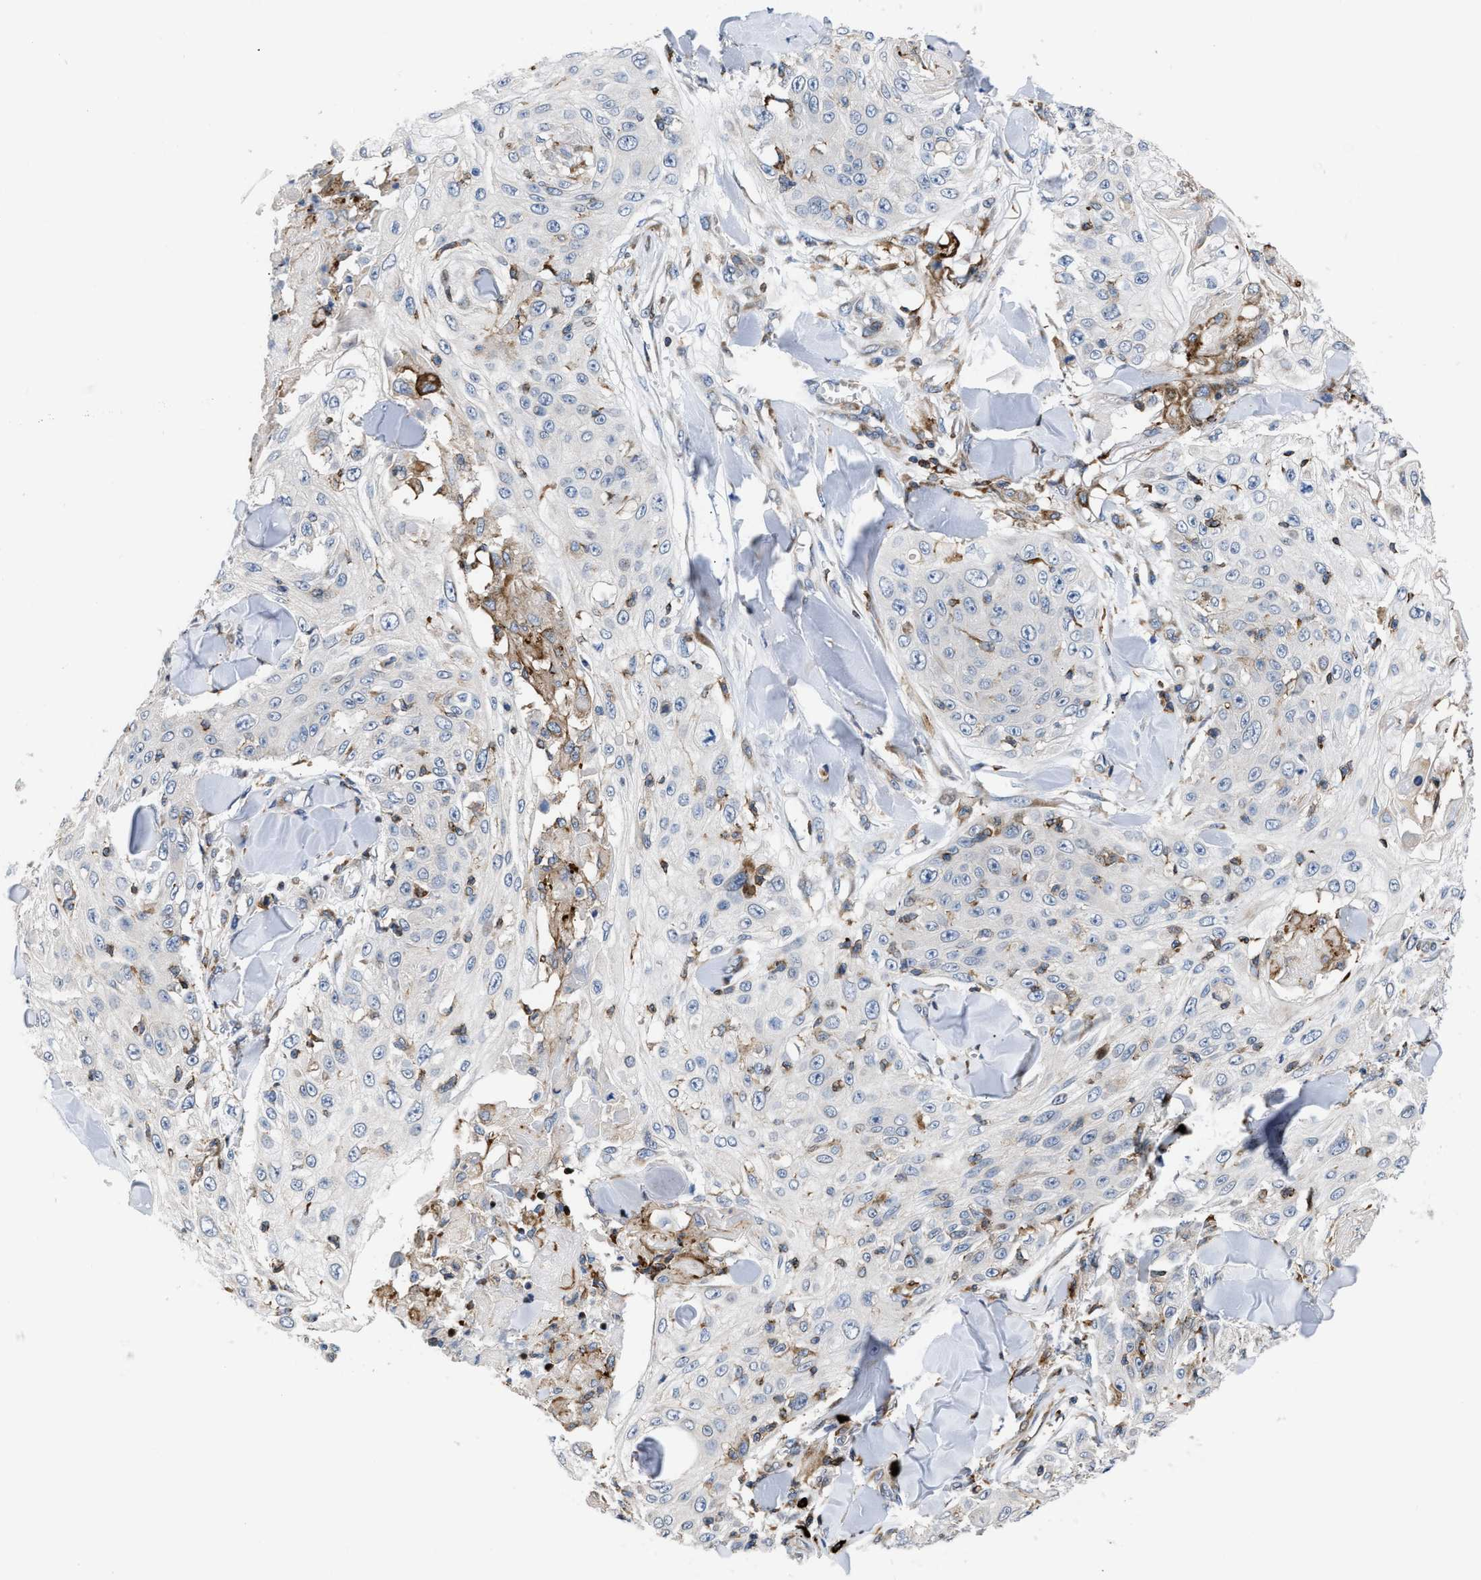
{"staining": {"intensity": "negative", "quantity": "none", "location": "none"}, "tissue": "skin cancer", "cell_type": "Tumor cells", "image_type": "cancer", "snomed": [{"axis": "morphology", "description": "Squamous cell carcinoma, NOS"}, {"axis": "topography", "description": "Skin"}], "caption": "A high-resolution micrograph shows immunohistochemistry staining of skin cancer (squamous cell carcinoma), which demonstrates no significant positivity in tumor cells.", "gene": "ATP9A", "patient": {"sex": "male", "age": 86}}